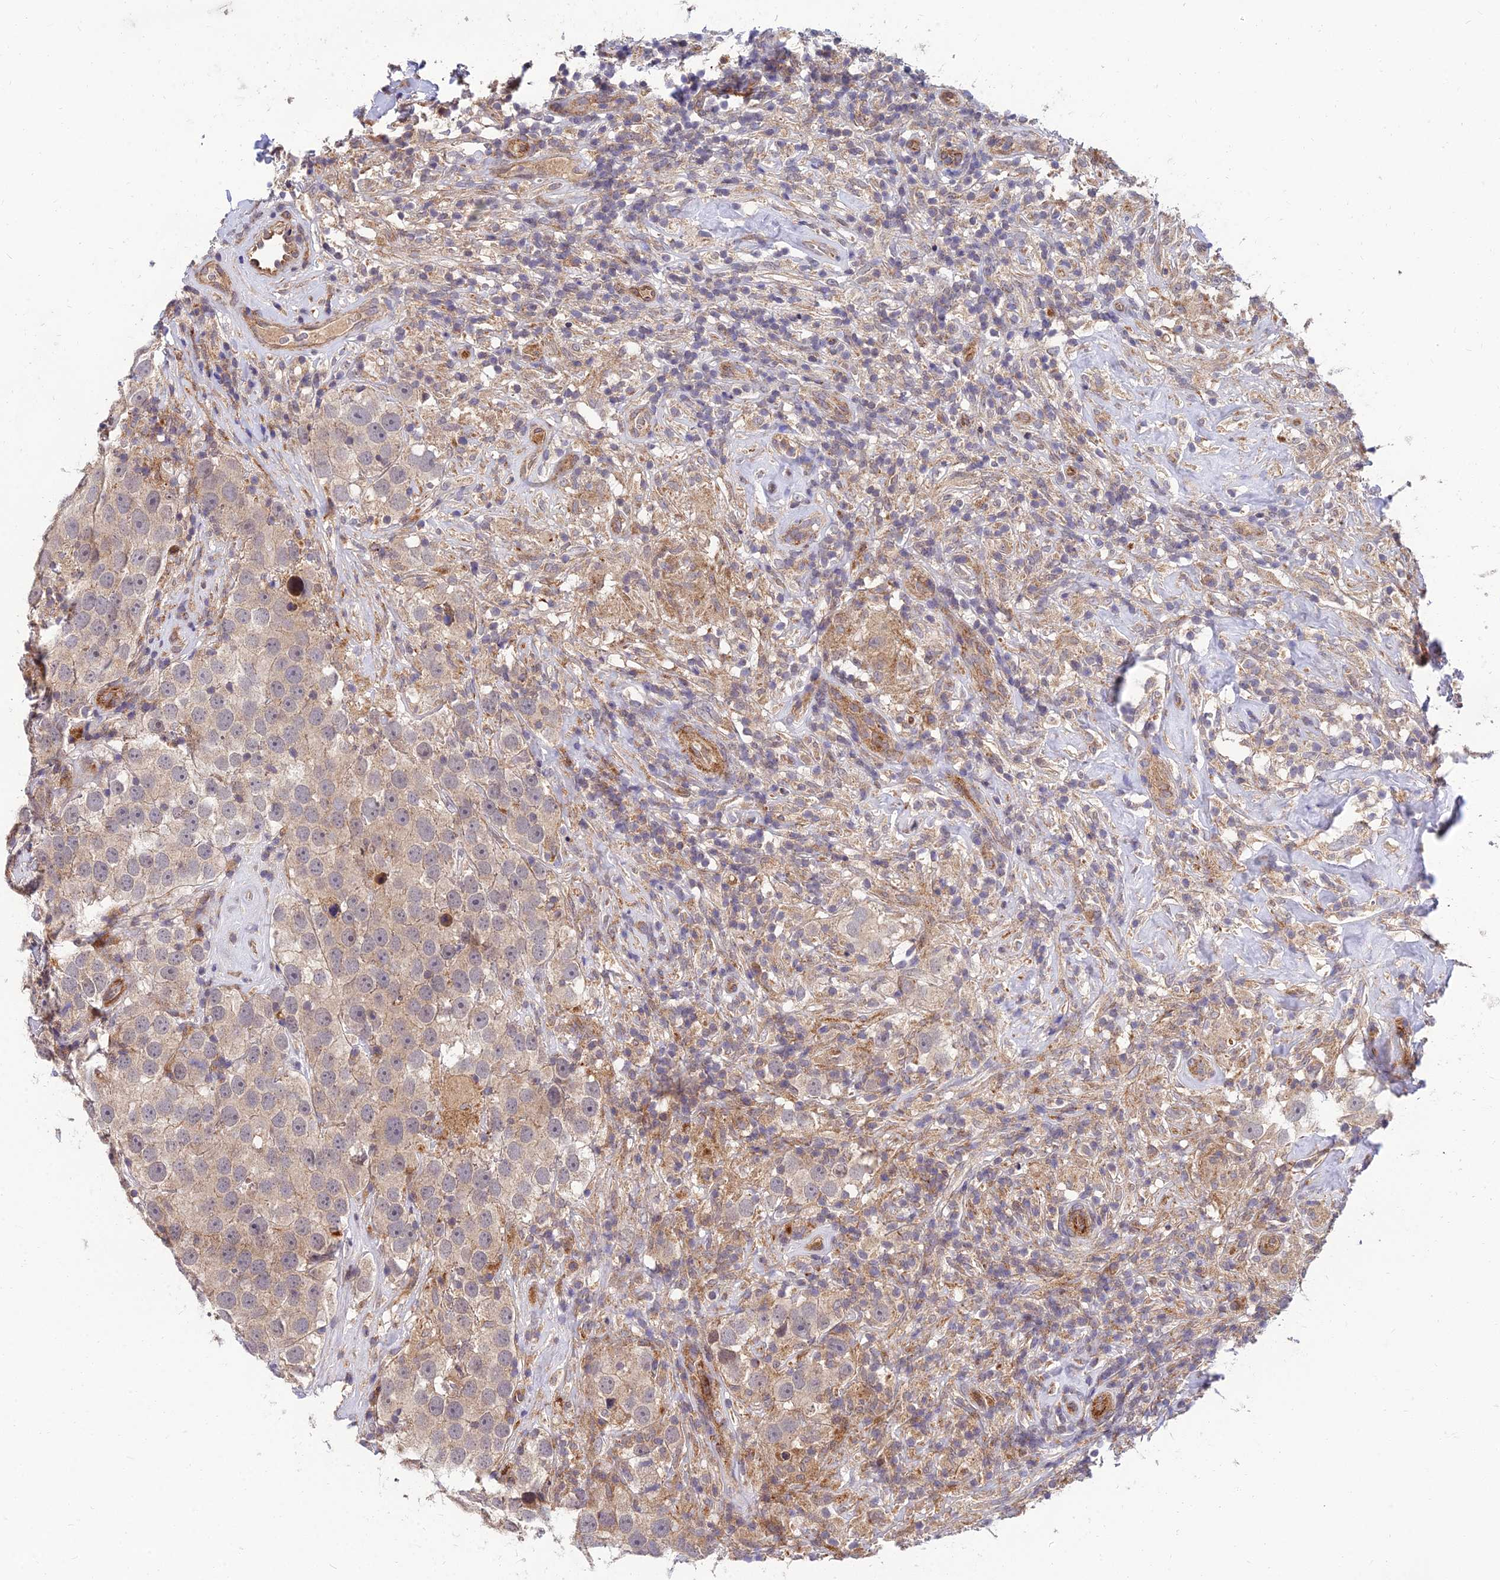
{"staining": {"intensity": "weak", "quantity": "25%-75%", "location": "cytoplasmic/membranous"}, "tissue": "testis cancer", "cell_type": "Tumor cells", "image_type": "cancer", "snomed": [{"axis": "morphology", "description": "Seminoma, NOS"}, {"axis": "topography", "description": "Testis"}], "caption": "A brown stain labels weak cytoplasmic/membranous positivity of a protein in human testis cancer tumor cells. (IHC, brightfield microscopy, high magnification).", "gene": "NPY", "patient": {"sex": "male", "age": 49}}